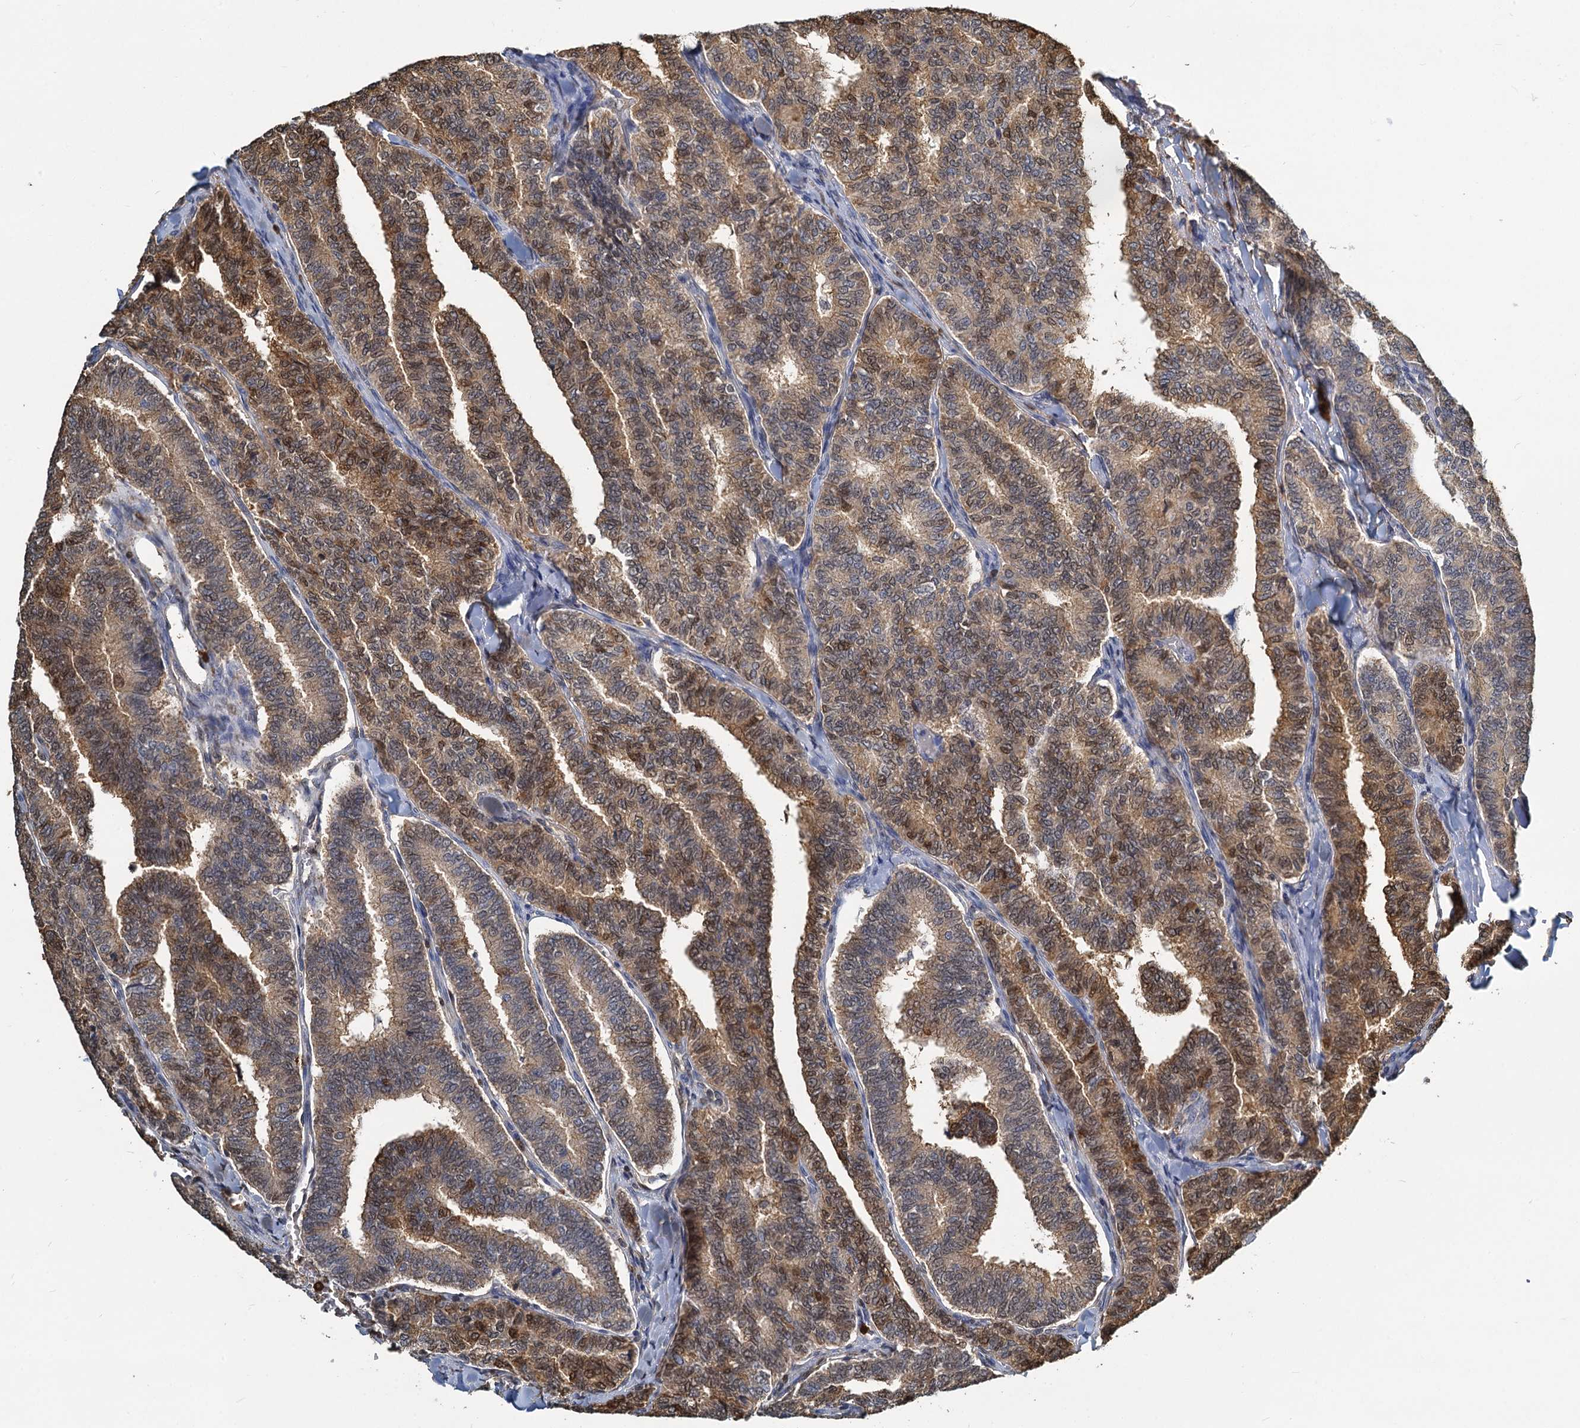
{"staining": {"intensity": "moderate", "quantity": ">75%", "location": "cytoplasmic/membranous,nuclear"}, "tissue": "thyroid cancer", "cell_type": "Tumor cells", "image_type": "cancer", "snomed": [{"axis": "morphology", "description": "Papillary adenocarcinoma, NOS"}, {"axis": "topography", "description": "Thyroid gland"}], "caption": "IHC (DAB) staining of thyroid papillary adenocarcinoma displays moderate cytoplasmic/membranous and nuclear protein expression in approximately >75% of tumor cells. Using DAB (3,3'-diaminobenzidine) (brown) and hematoxylin (blue) stains, captured at high magnification using brightfield microscopy.", "gene": "S100A6", "patient": {"sex": "female", "age": 35}}